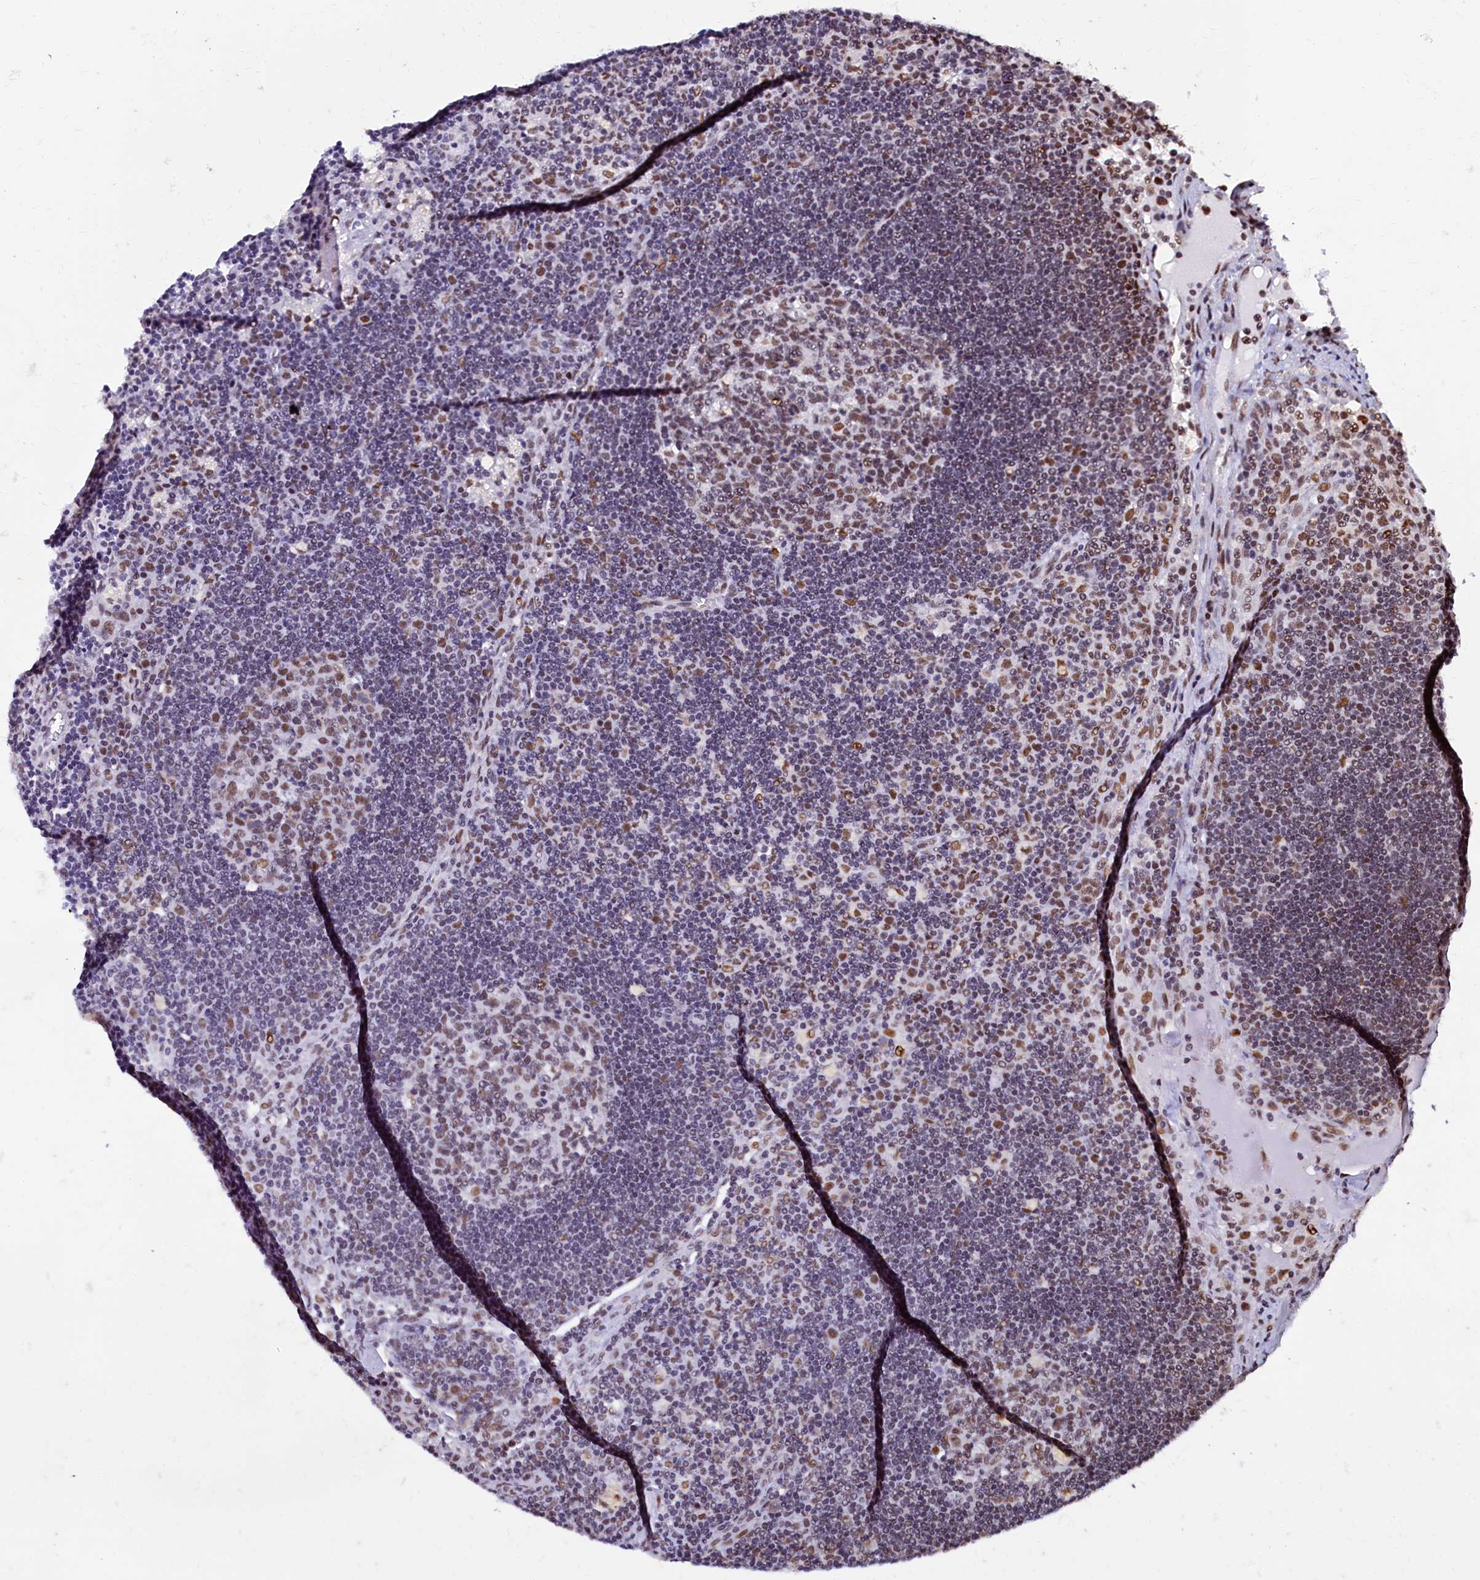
{"staining": {"intensity": "moderate", "quantity": ">75%", "location": "nuclear"}, "tissue": "lymph node", "cell_type": "Germinal center cells", "image_type": "normal", "snomed": [{"axis": "morphology", "description": "Normal tissue, NOS"}, {"axis": "topography", "description": "Lymph node"}], "caption": "Human lymph node stained with a brown dye exhibits moderate nuclear positive positivity in approximately >75% of germinal center cells.", "gene": "CPSF7", "patient": {"sex": "male", "age": 58}}